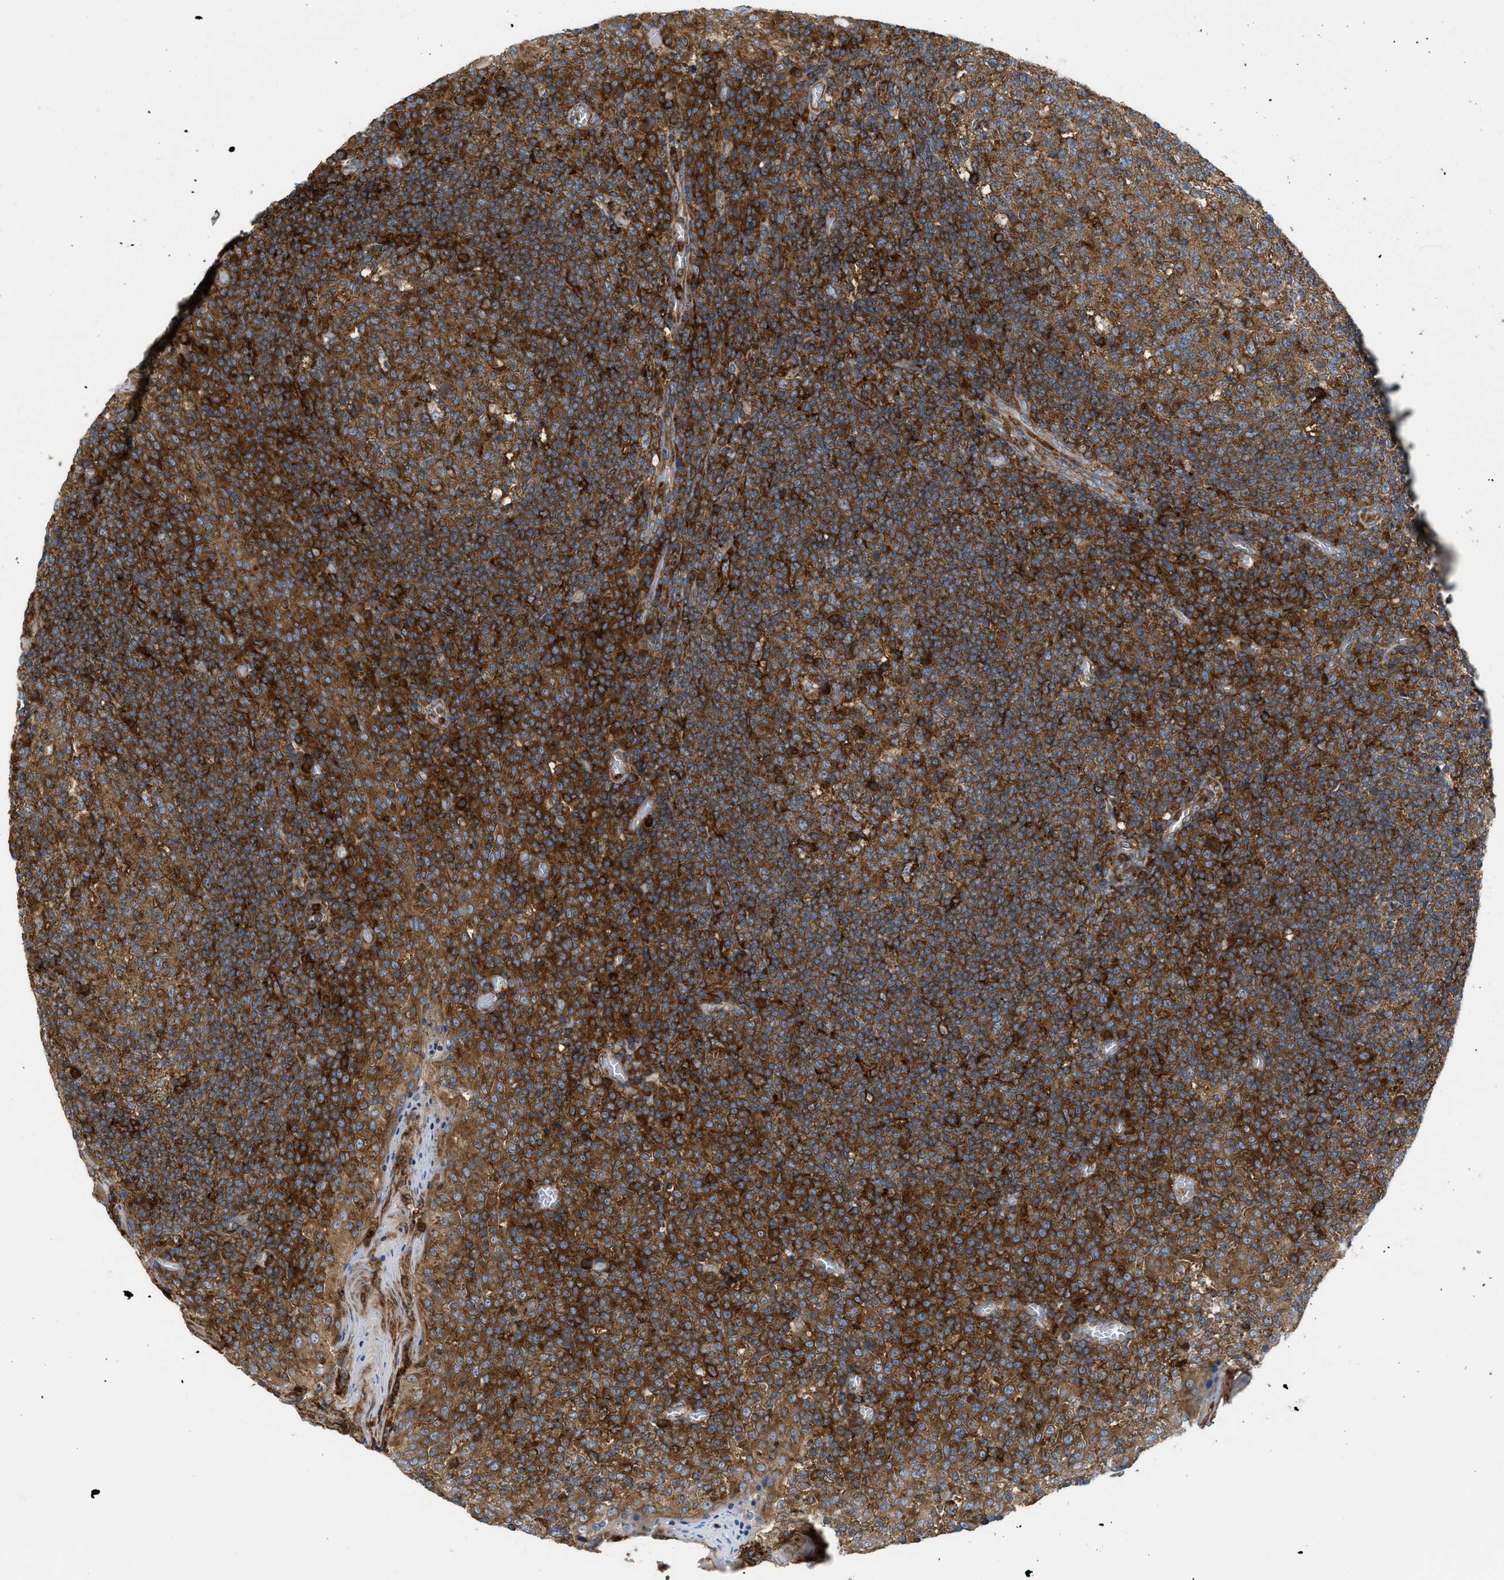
{"staining": {"intensity": "strong", "quantity": ">75%", "location": "cytoplasmic/membranous"}, "tissue": "tonsil", "cell_type": "Germinal center cells", "image_type": "normal", "snomed": [{"axis": "morphology", "description": "Normal tissue, NOS"}, {"axis": "topography", "description": "Tonsil"}], "caption": "Strong cytoplasmic/membranous expression is identified in approximately >75% of germinal center cells in unremarkable tonsil.", "gene": "GPAT4", "patient": {"sex": "female", "age": 19}}